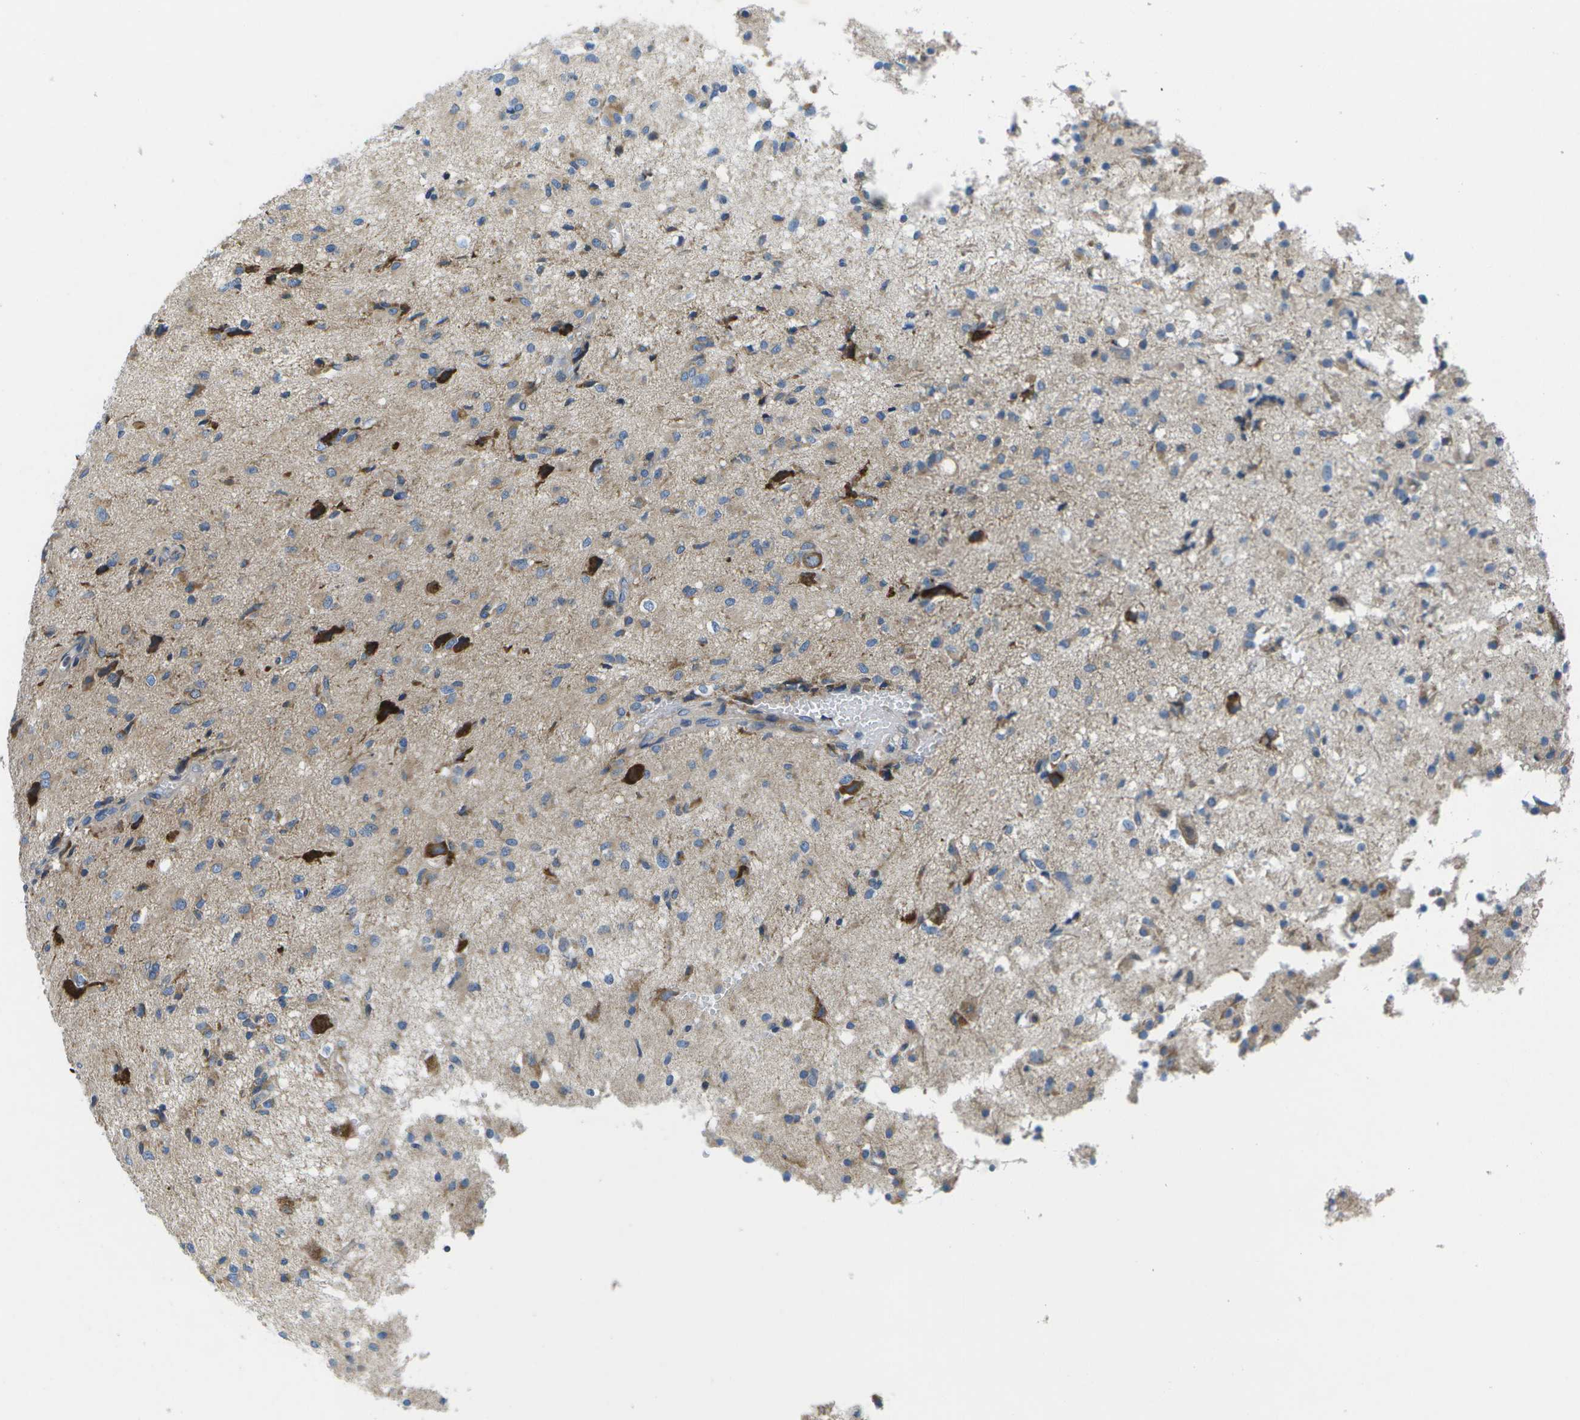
{"staining": {"intensity": "weak", "quantity": "25%-75%", "location": "cytoplasmic/membranous"}, "tissue": "glioma", "cell_type": "Tumor cells", "image_type": "cancer", "snomed": [{"axis": "morphology", "description": "Glioma, malignant, High grade"}, {"axis": "topography", "description": "Brain"}], "caption": "This image exhibits immunohistochemistry (IHC) staining of high-grade glioma (malignant), with low weak cytoplasmic/membranous expression in about 25%-75% of tumor cells.", "gene": "GDF5", "patient": {"sex": "female", "age": 59}}